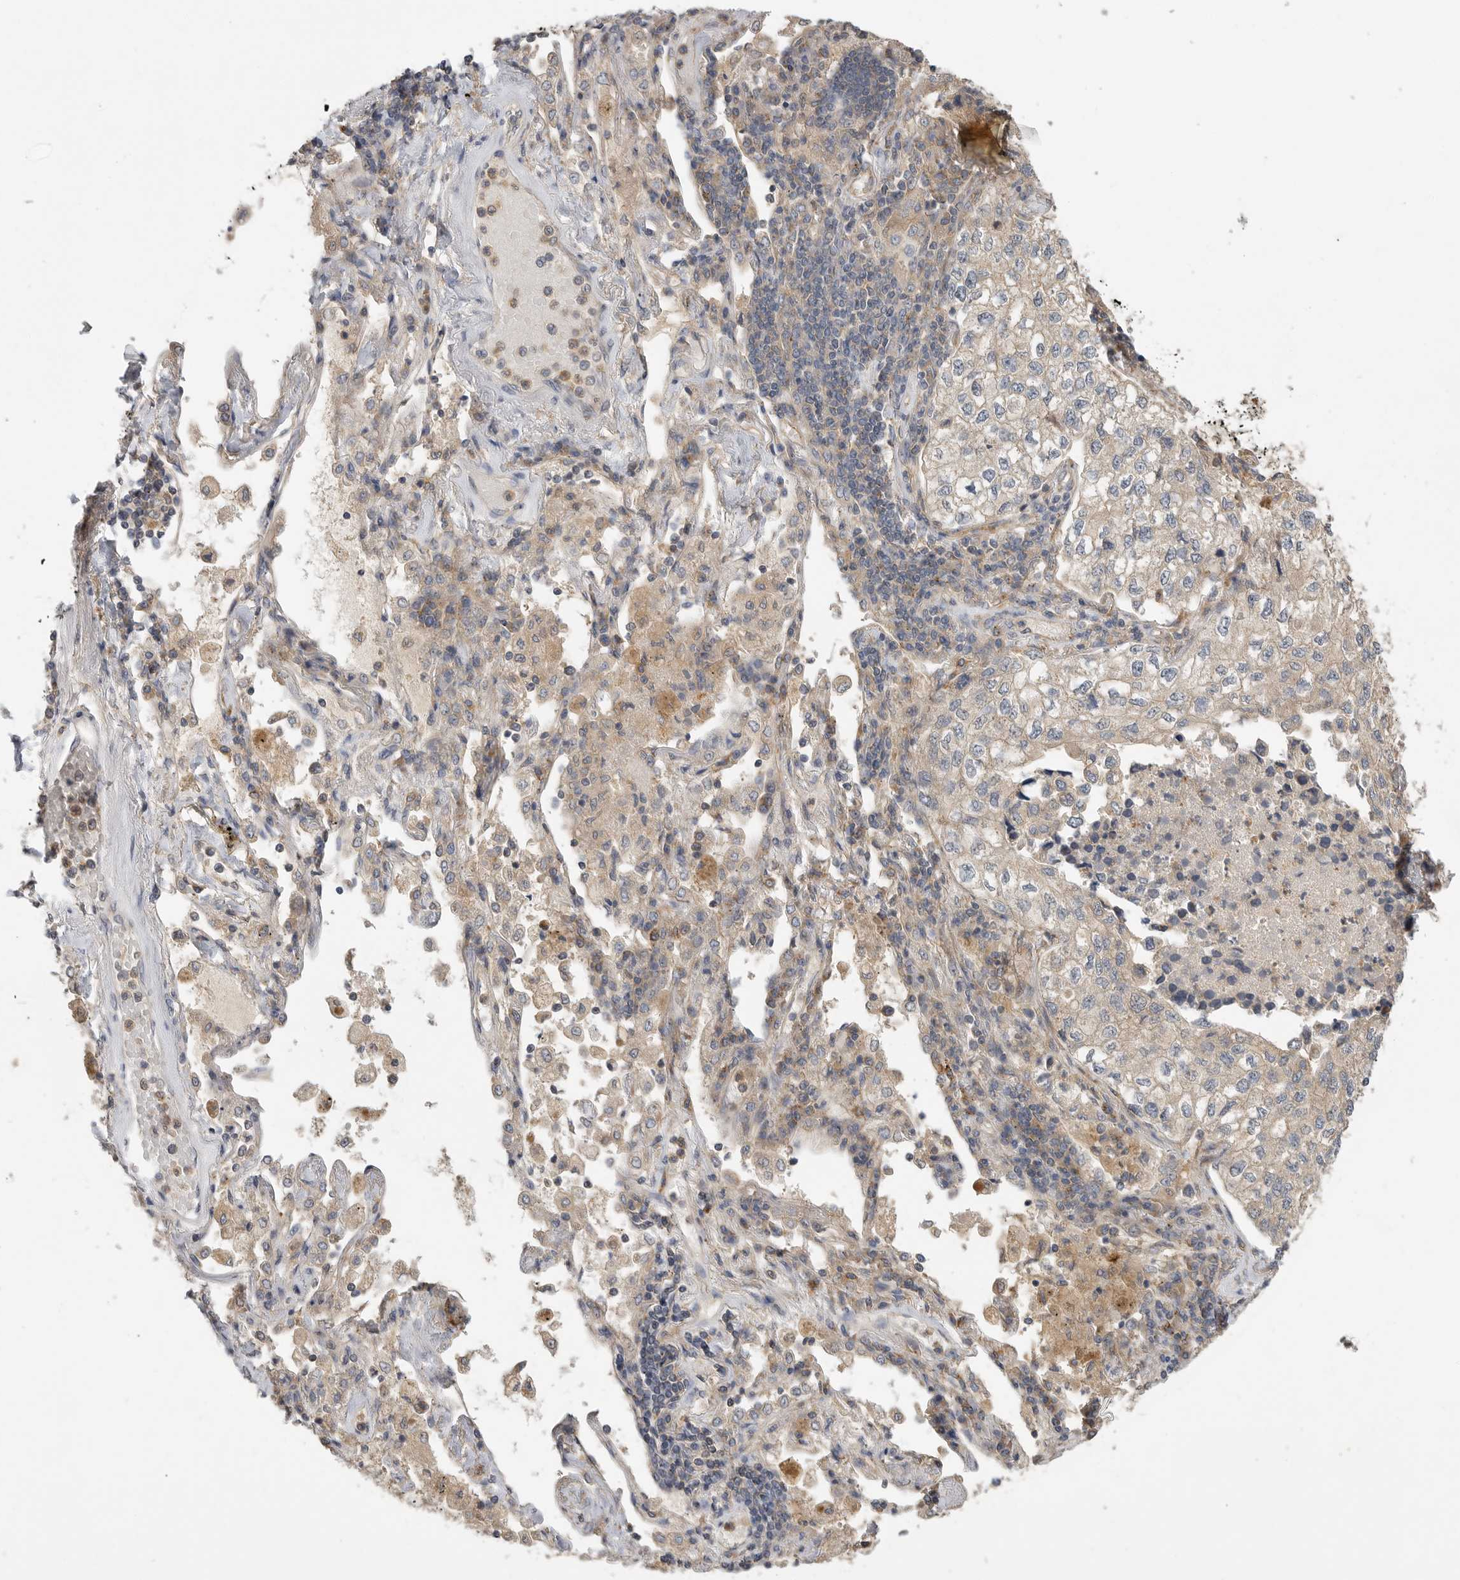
{"staining": {"intensity": "weak", "quantity": "<25%", "location": "cytoplasmic/membranous"}, "tissue": "lung cancer", "cell_type": "Tumor cells", "image_type": "cancer", "snomed": [{"axis": "morphology", "description": "Adenocarcinoma, NOS"}, {"axis": "topography", "description": "Lung"}], "caption": "This is a histopathology image of IHC staining of lung adenocarcinoma, which shows no positivity in tumor cells.", "gene": "ZNF232", "patient": {"sex": "male", "age": 63}}